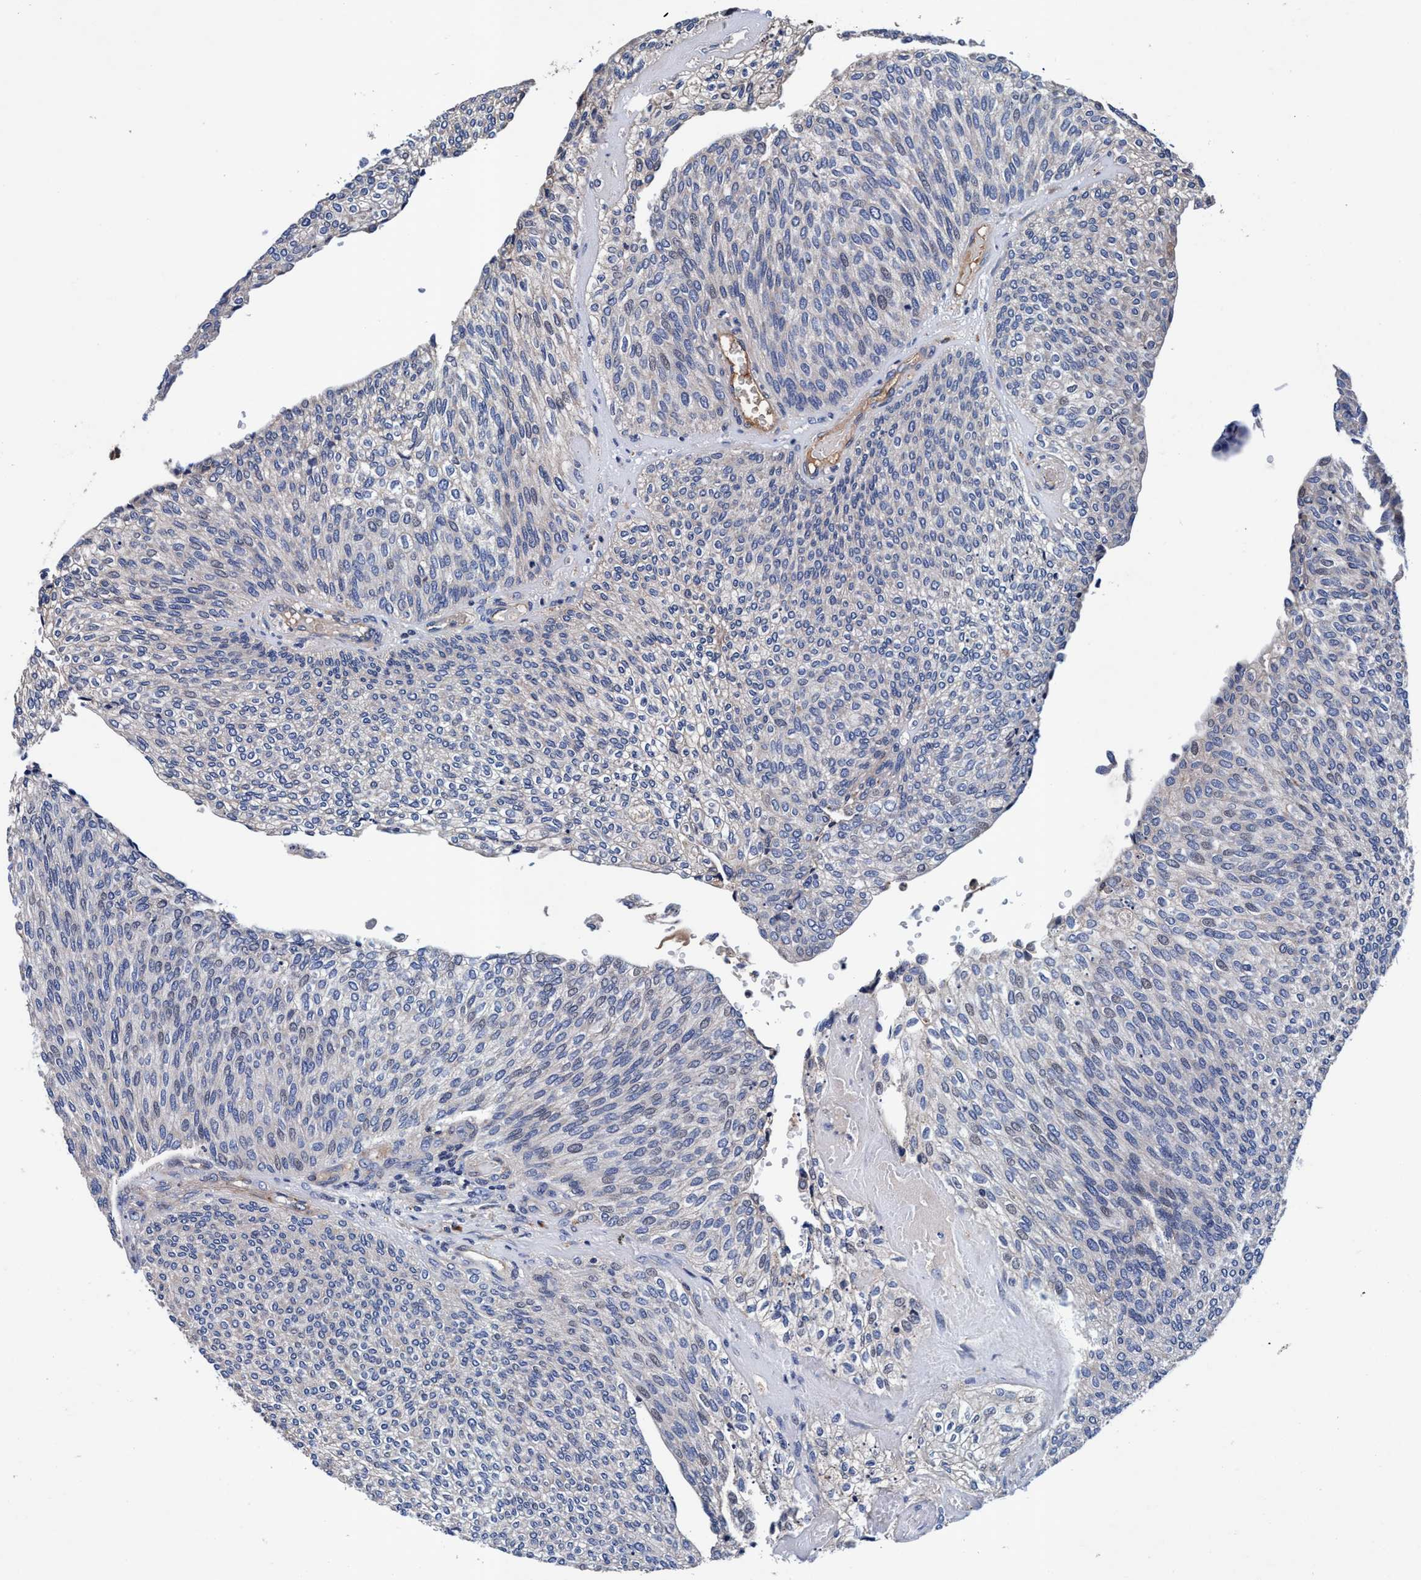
{"staining": {"intensity": "negative", "quantity": "none", "location": "none"}, "tissue": "urothelial cancer", "cell_type": "Tumor cells", "image_type": "cancer", "snomed": [{"axis": "morphology", "description": "Urothelial carcinoma, Low grade"}, {"axis": "topography", "description": "Urinary bladder"}], "caption": "Tumor cells are negative for brown protein staining in urothelial cancer.", "gene": "RNF208", "patient": {"sex": "female", "age": 79}}